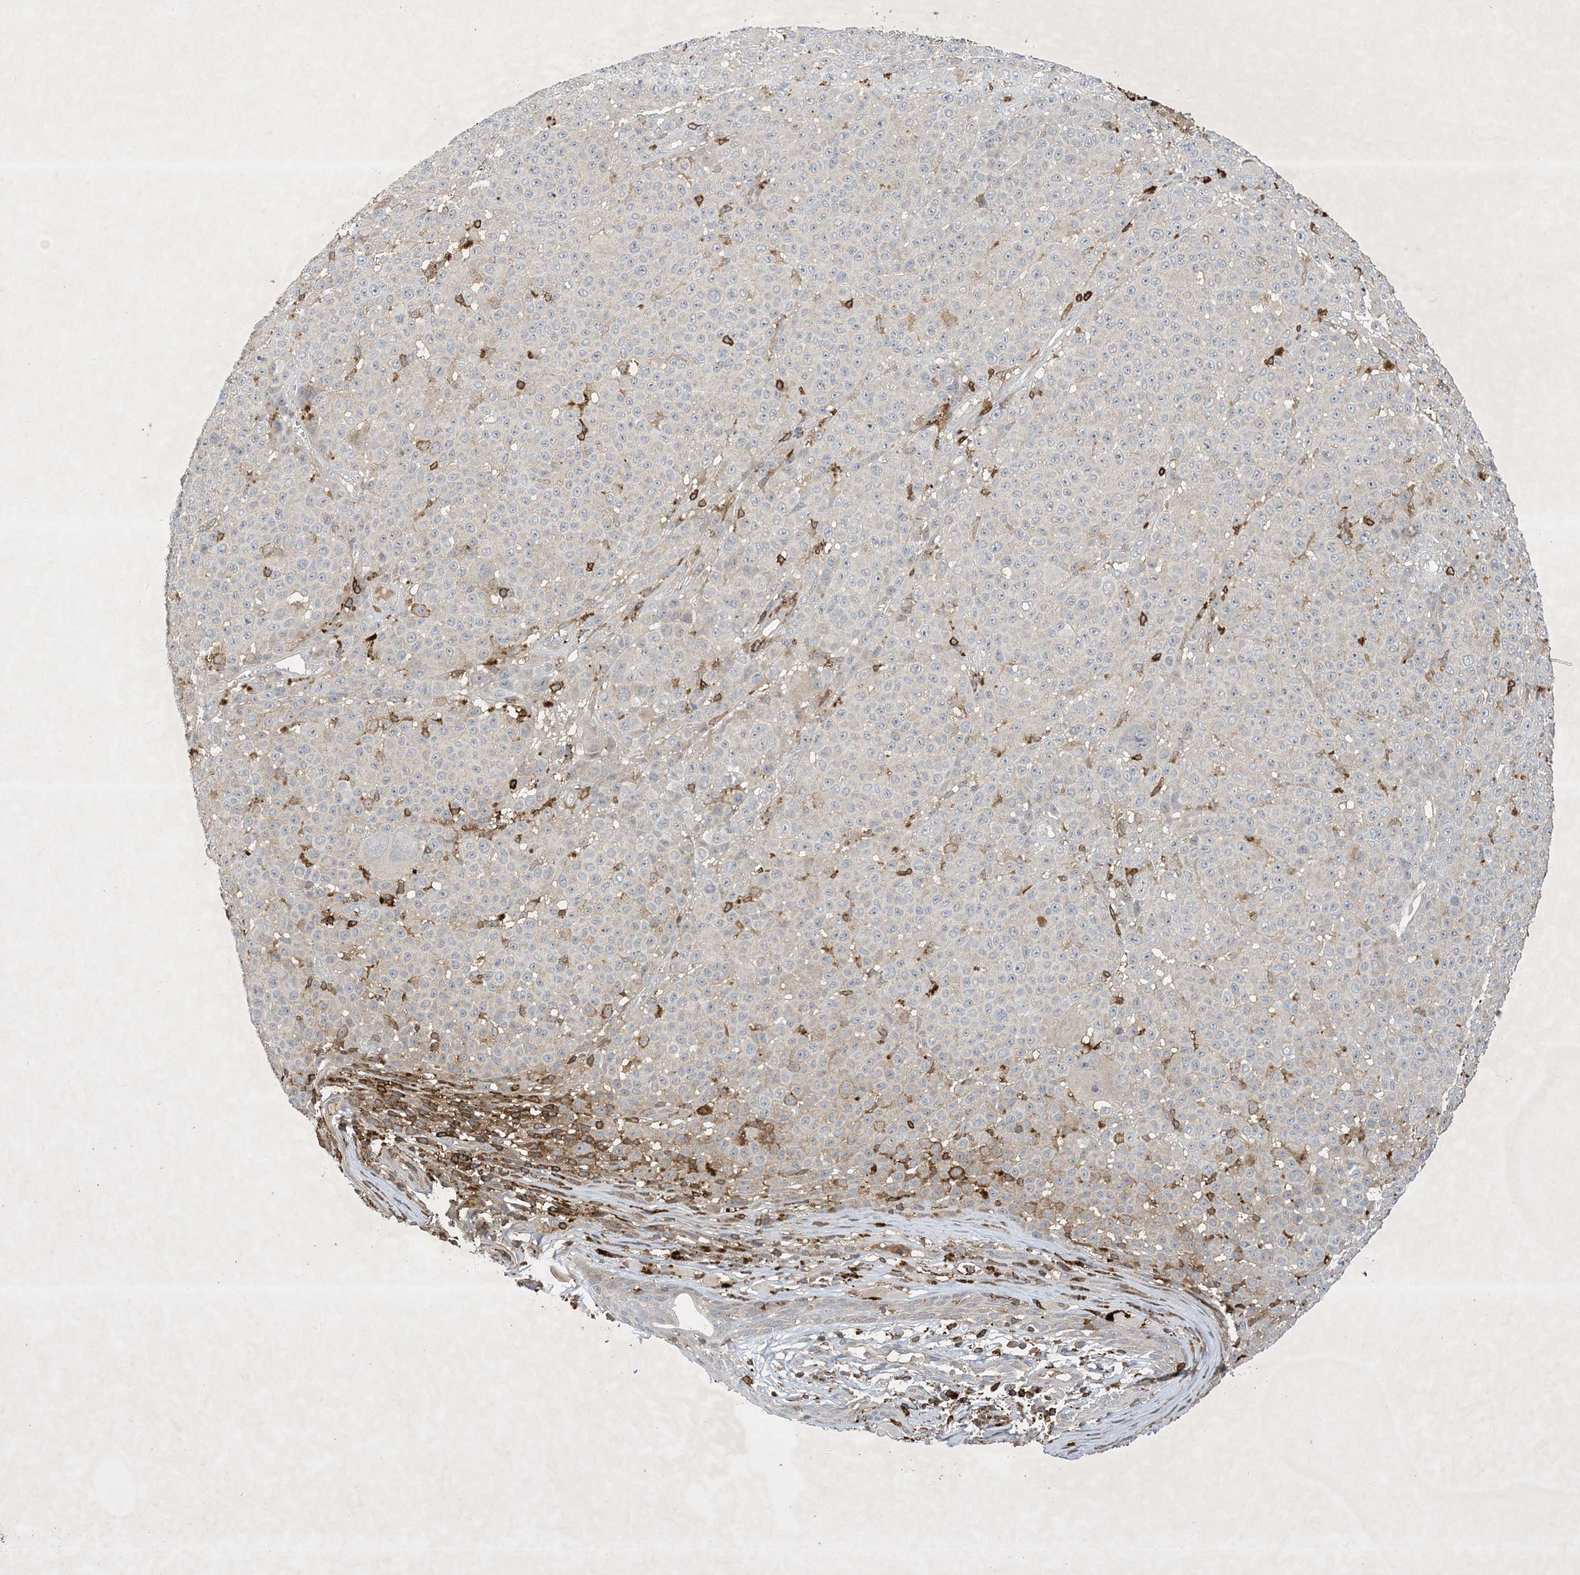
{"staining": {"intensity": "negative", "quantity": "none", "location": "none"}, "tissue": "melanoma", "cell_type": "Tumor cells", "image_type": "cancer", "snomed": [{"axis": "morphology", "description": "Malignant melanoma, NOS"}, {"axis": "topography", "description": "Skin"}], "caption": "This is a histopathology image of immunohistochemistry staining of malignant melanoma, which shows no expression in tumor cells.", "gene": "AK9", "patient": {"sex": "female", "age": 94}}